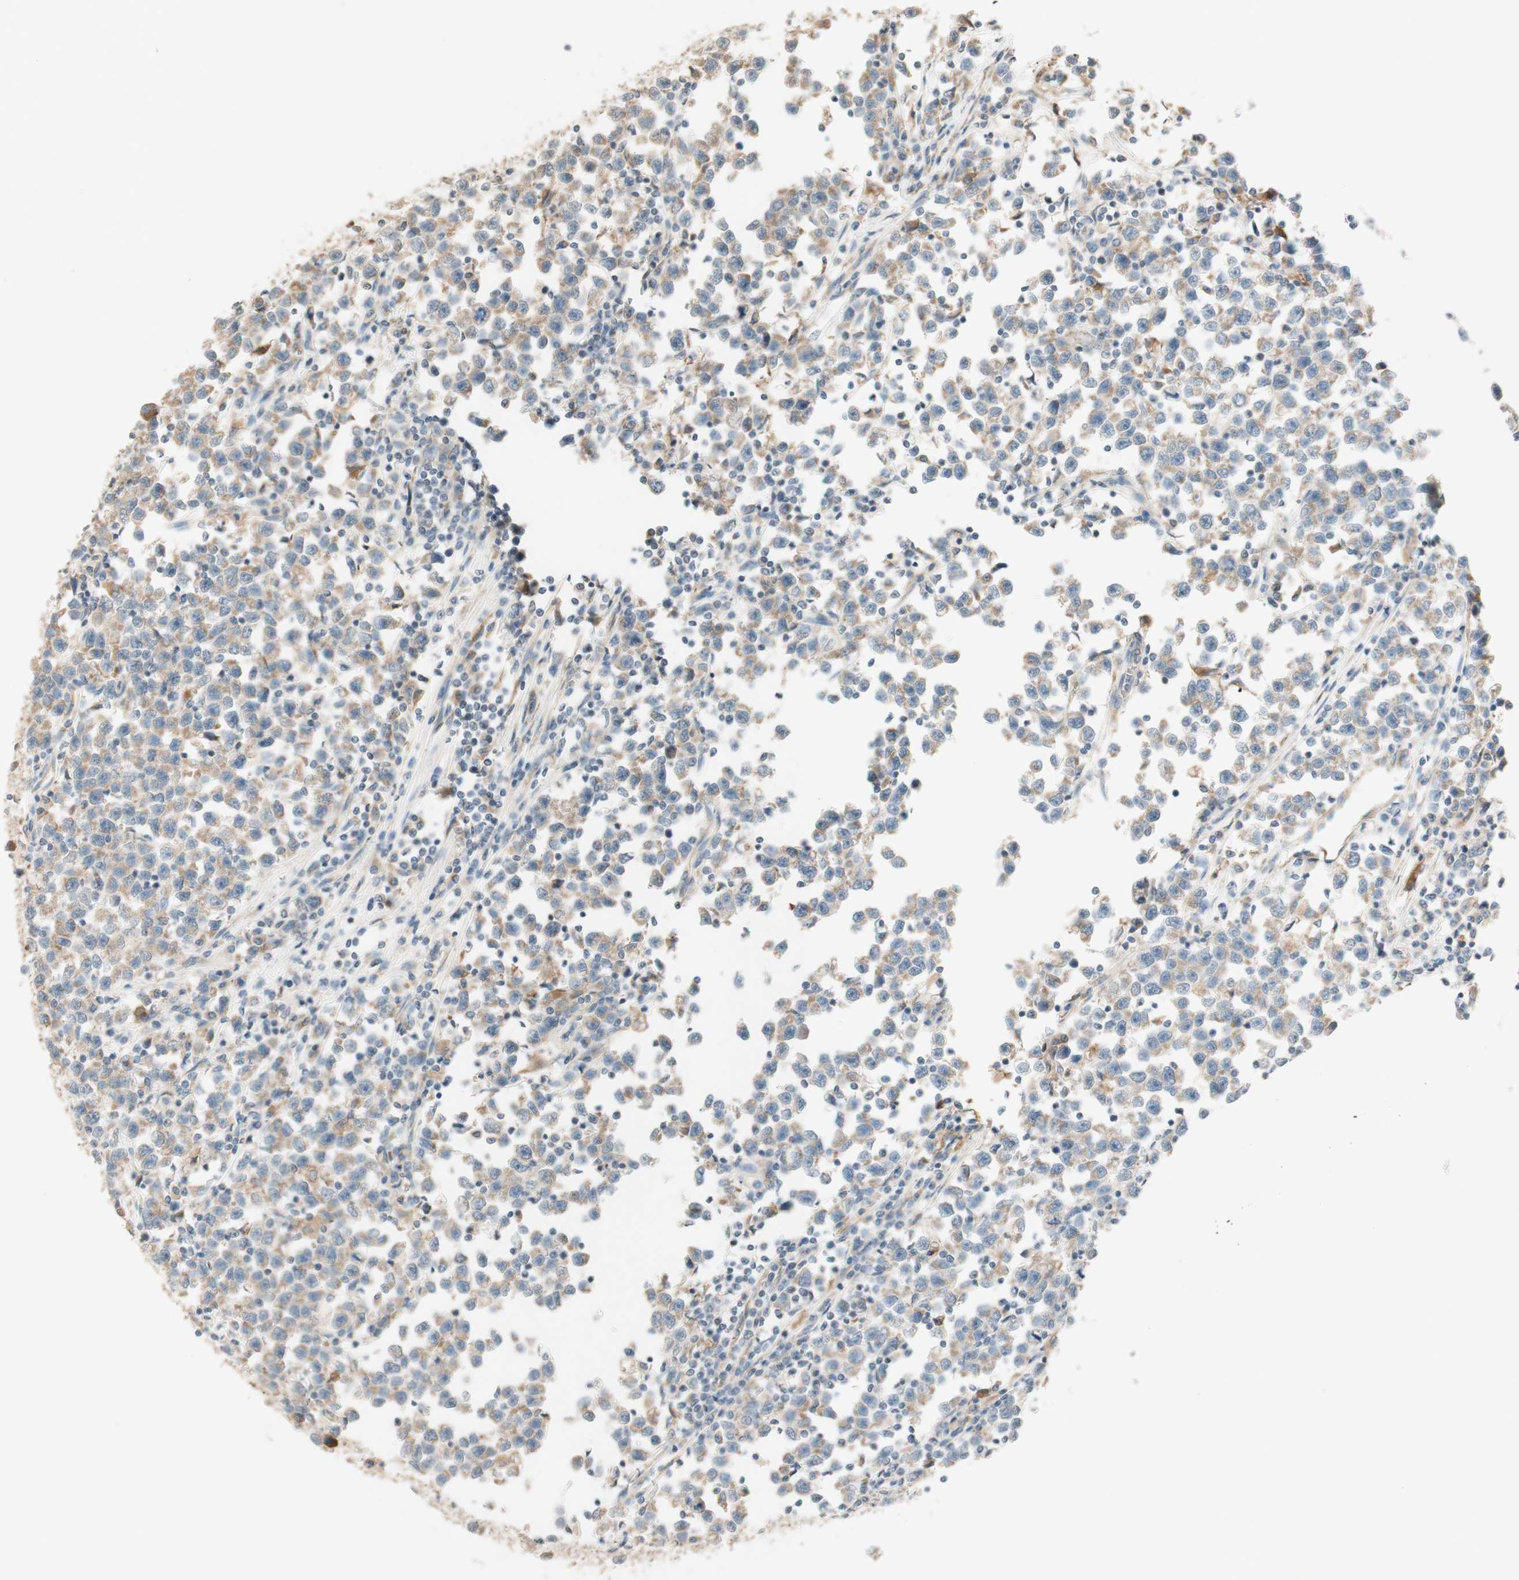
{"staining": {"intensity": "weak", "quantity": ">75%", "location": "cytoplasmic/membranous"}, "tissue": "testis cancer", "cell_type": "Tumor cells", "image_type": "cancer", "snomed": [{"axis": "morphology", "description": "Seminoma, NOS"}, {"axis": "topography", "description": "Testis"}], "caption": "Protein staining demonstrates weak cytoplasmic/membranous expression in about >75% of tumor cells in testis seminoma. Nuclei are stained in blue.", "gene": "CLCN2", "patient": {"sex": "male", "age": 43}}